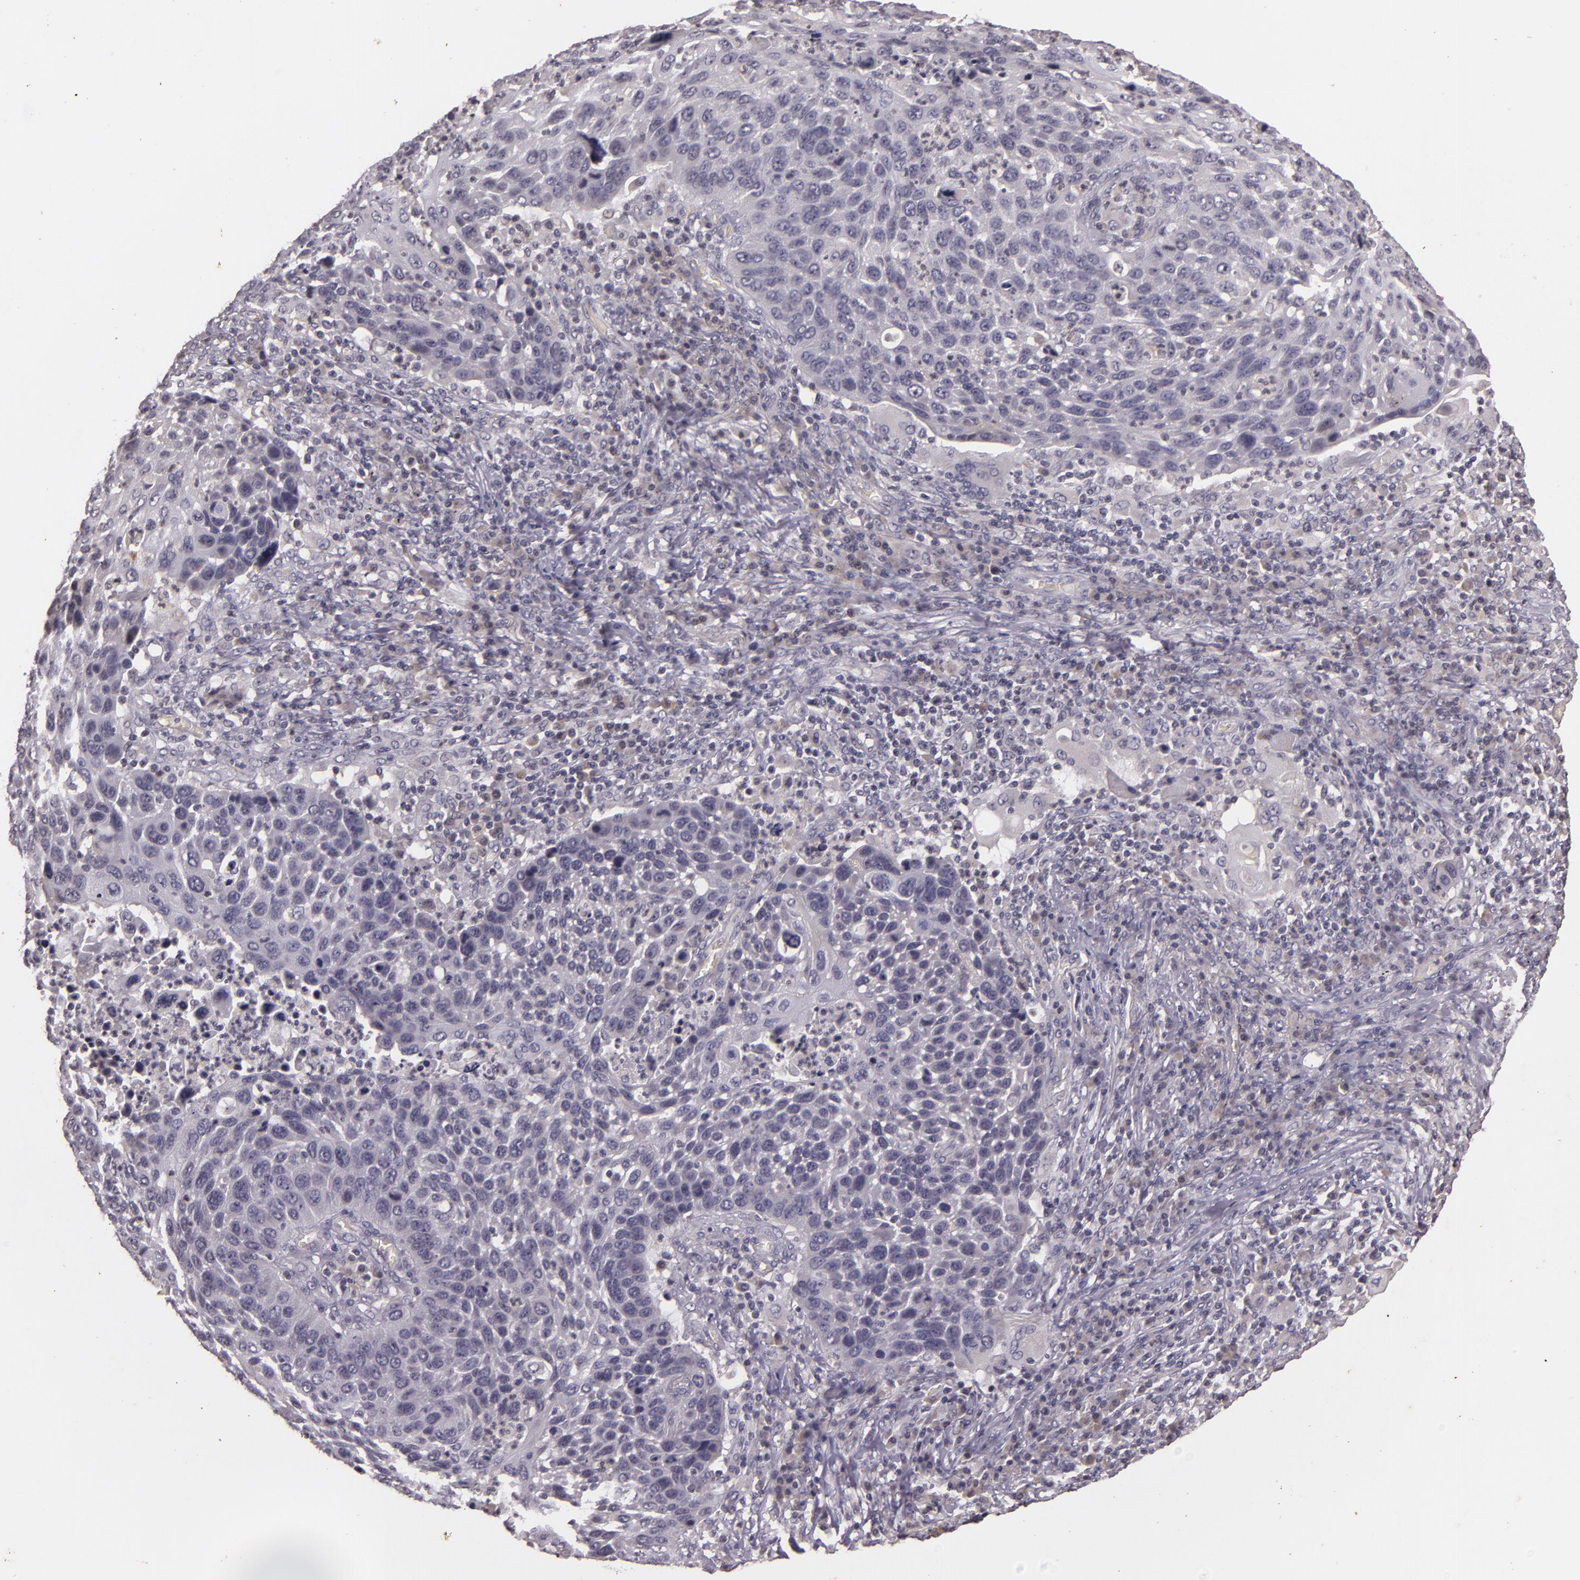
{"staining": {"intensity": "negative", "quantity": "none", "location": "none"}, "tissue": "lung cancer", "cell_type": "Tumor cells", "image_type": "cancer", "snomed": [{"axis": "morphology", "description": "Squamous cell carcinoma, NOS"}, {"axis": "topography", "description": "Lung"}], "caption": "A high-resolution micrograph shows immunohistochemistry (IHC) staining of lung squamous cell carcinoma, which demonstrates no significant positivity in tumor cells.", "gene": "TFF1", "patient": {"sex": "male", "age": 68}}